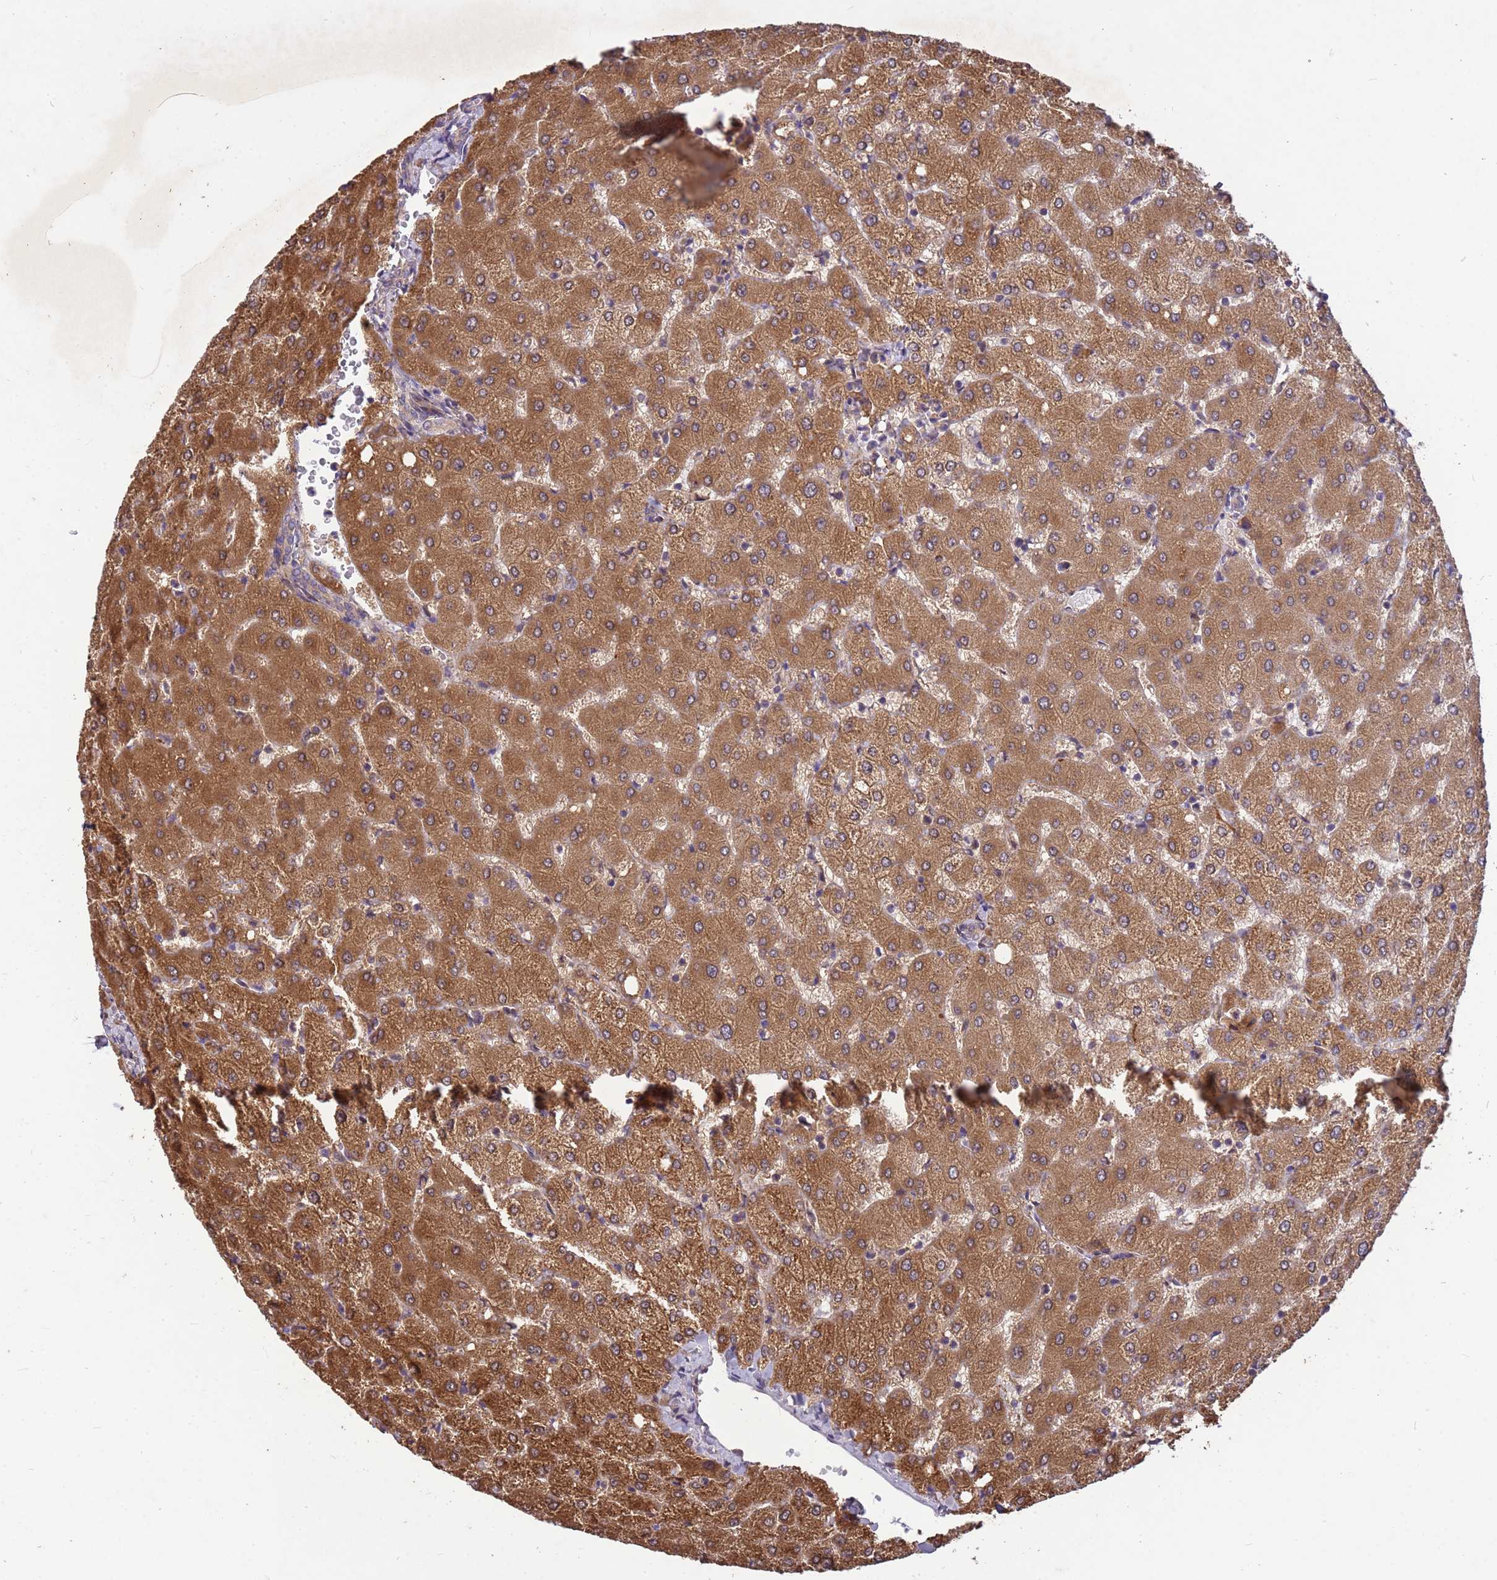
{"staining": {"intensity": "negative", "quantity": "none", "location": "none"}, "tissue": "liver", "cell_type": "Cholangiocytes", "image_type": "normal", "snomed": [{"axis": "morphology", "description": "Normal tissue, NOS"}, {"axis": "topography", "description": "Liver"}], "caption": "Immunohistochemistry of unremarkable human liver displays no positivity in cholangiocytes.", "gene": "PPP2CA", "patient": {"sex": "female", "age": 54}}